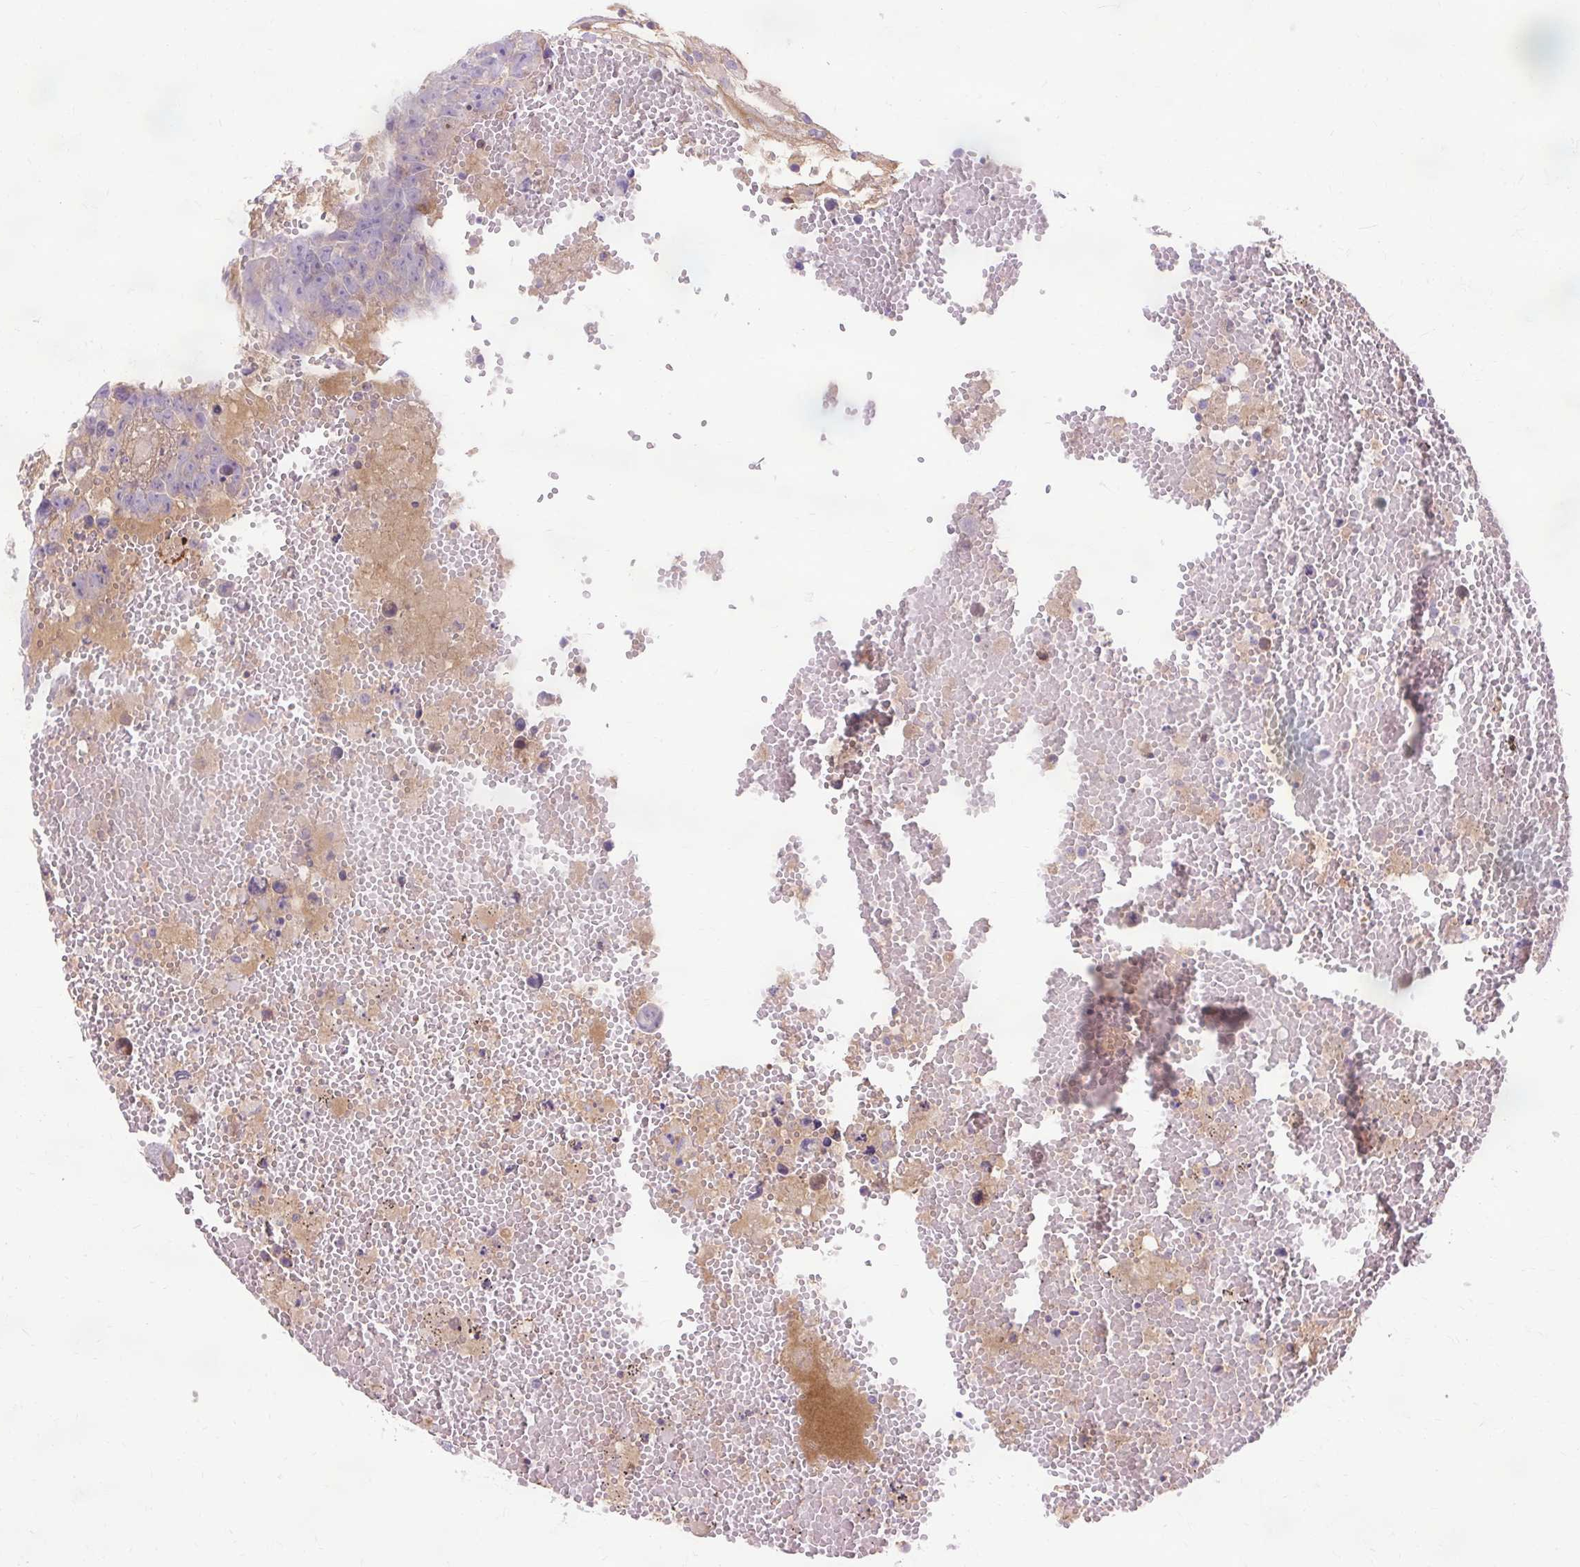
{"staining": {"intensity": "negative", "quantity": "none", "location": "none"}, "tissue": "testis cancer", "cell_type": "Tumor cells", "image_type": "cancer", "snomed": [{"axis": "morphology", "description": "Carcinoma, Embryonal, NOS"}, {"axis": "topography", "description": "Testis"}], "caption": "Embryonal carcinoma (testis) was stained to show a protein in brown. There is no significant expression in tumor cells. (DAB (3,3'-diaminobenzidine) immunohistochemistry, high magnification).", "gene": "ARRDC2", "patient": {"sex": "male", "age": 25}}